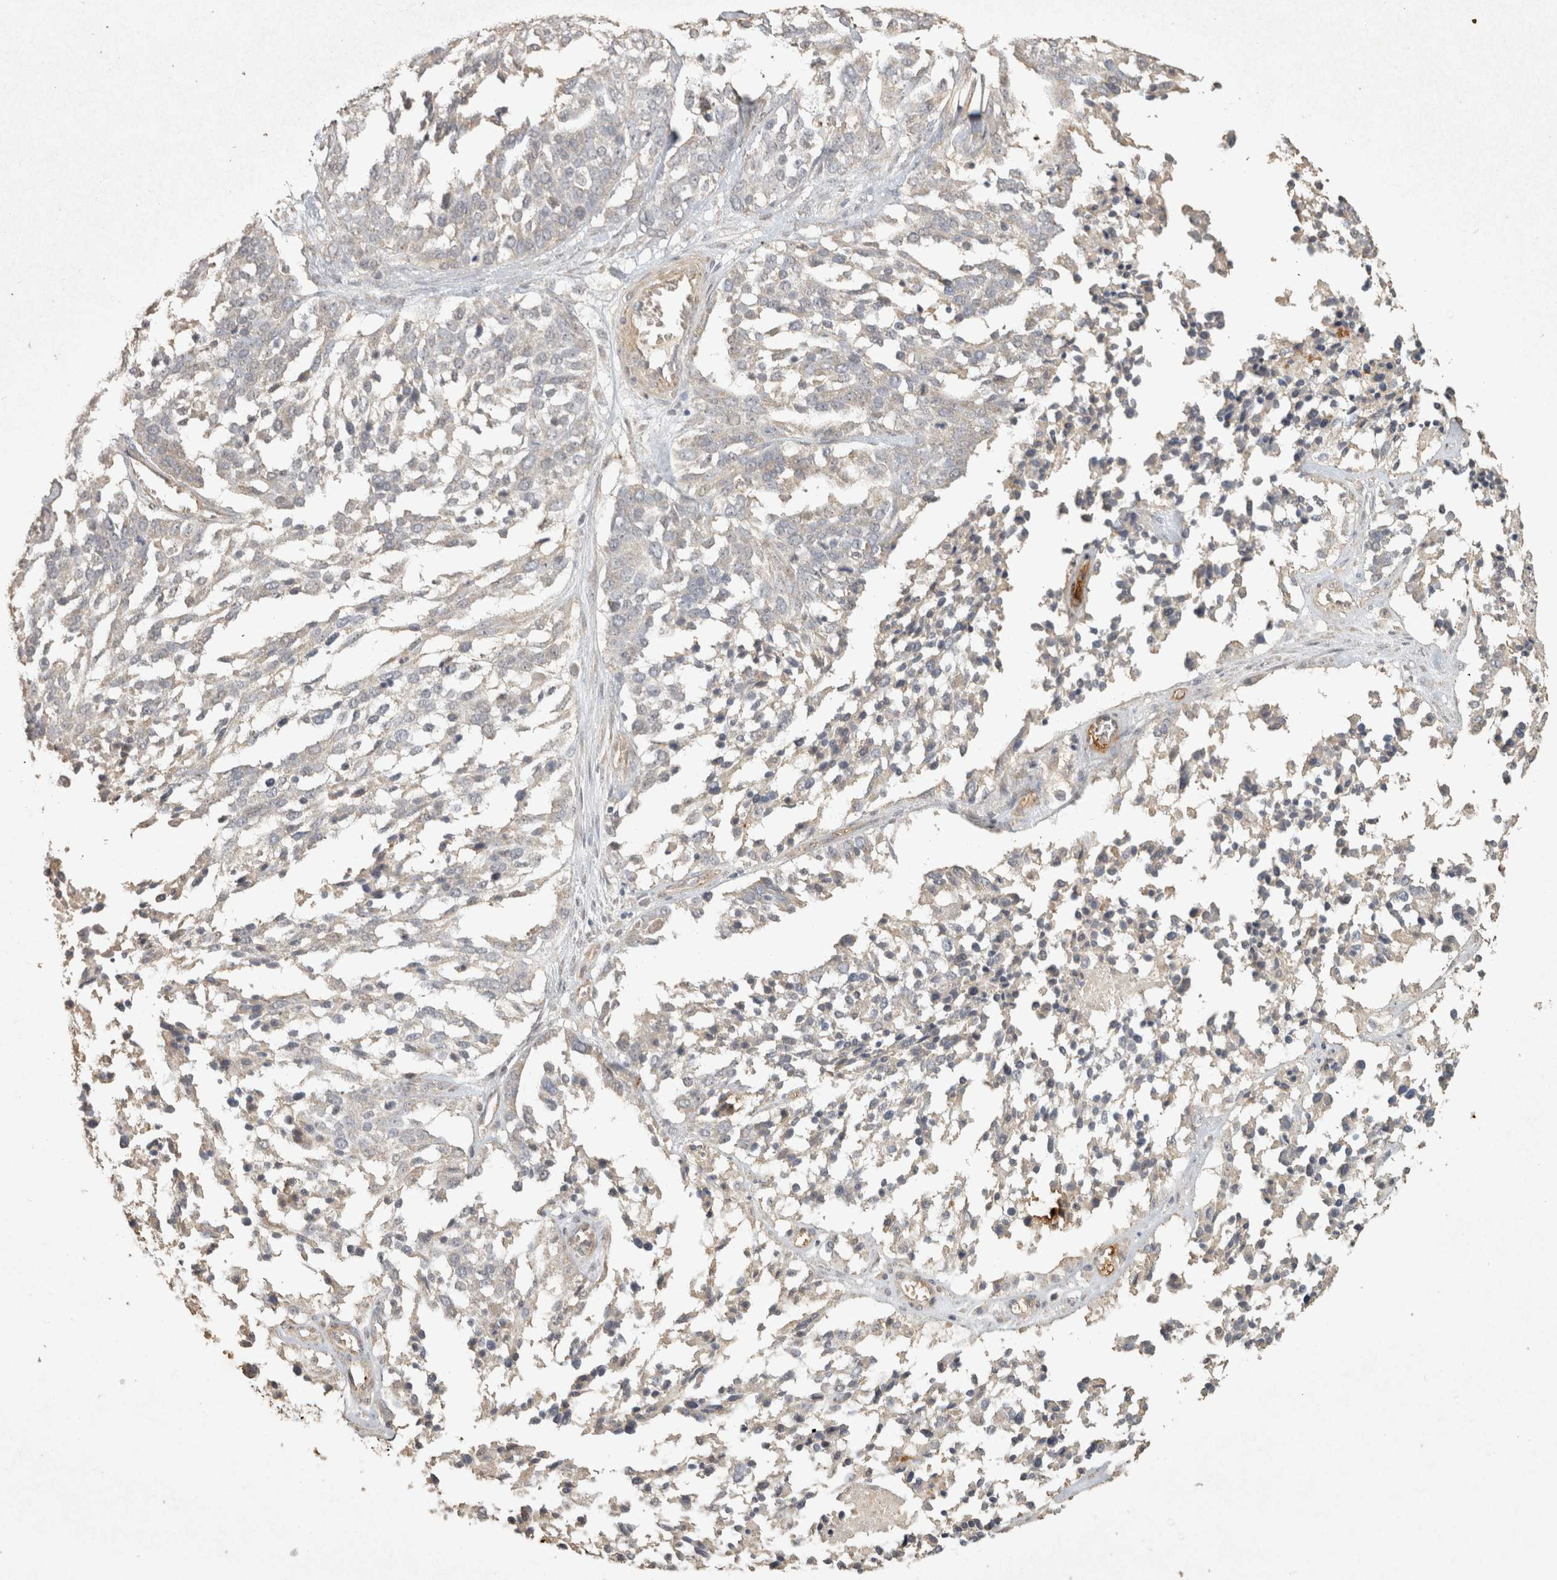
{"staining": {"intensity": "negative", "quantity": "none", "location": "none"}, "tissue": "ovarian cancer", "cell_type": "Tumor cells", "image_type": "cancer", "snomed": [{"axis": "morphology", "description": "Cystadenocarcinoma, serous, NOS"}, {"axis": "topography", "description": "Ovary"}], "caption": "This is an immunohistochemistry (IHC) photomicrograph of ovarian cancer (serous cystadenocarcinoma). There is no expression in tumor cells.", "gene": "OSTN", "patient": {"sex": "female", "age": 44}}